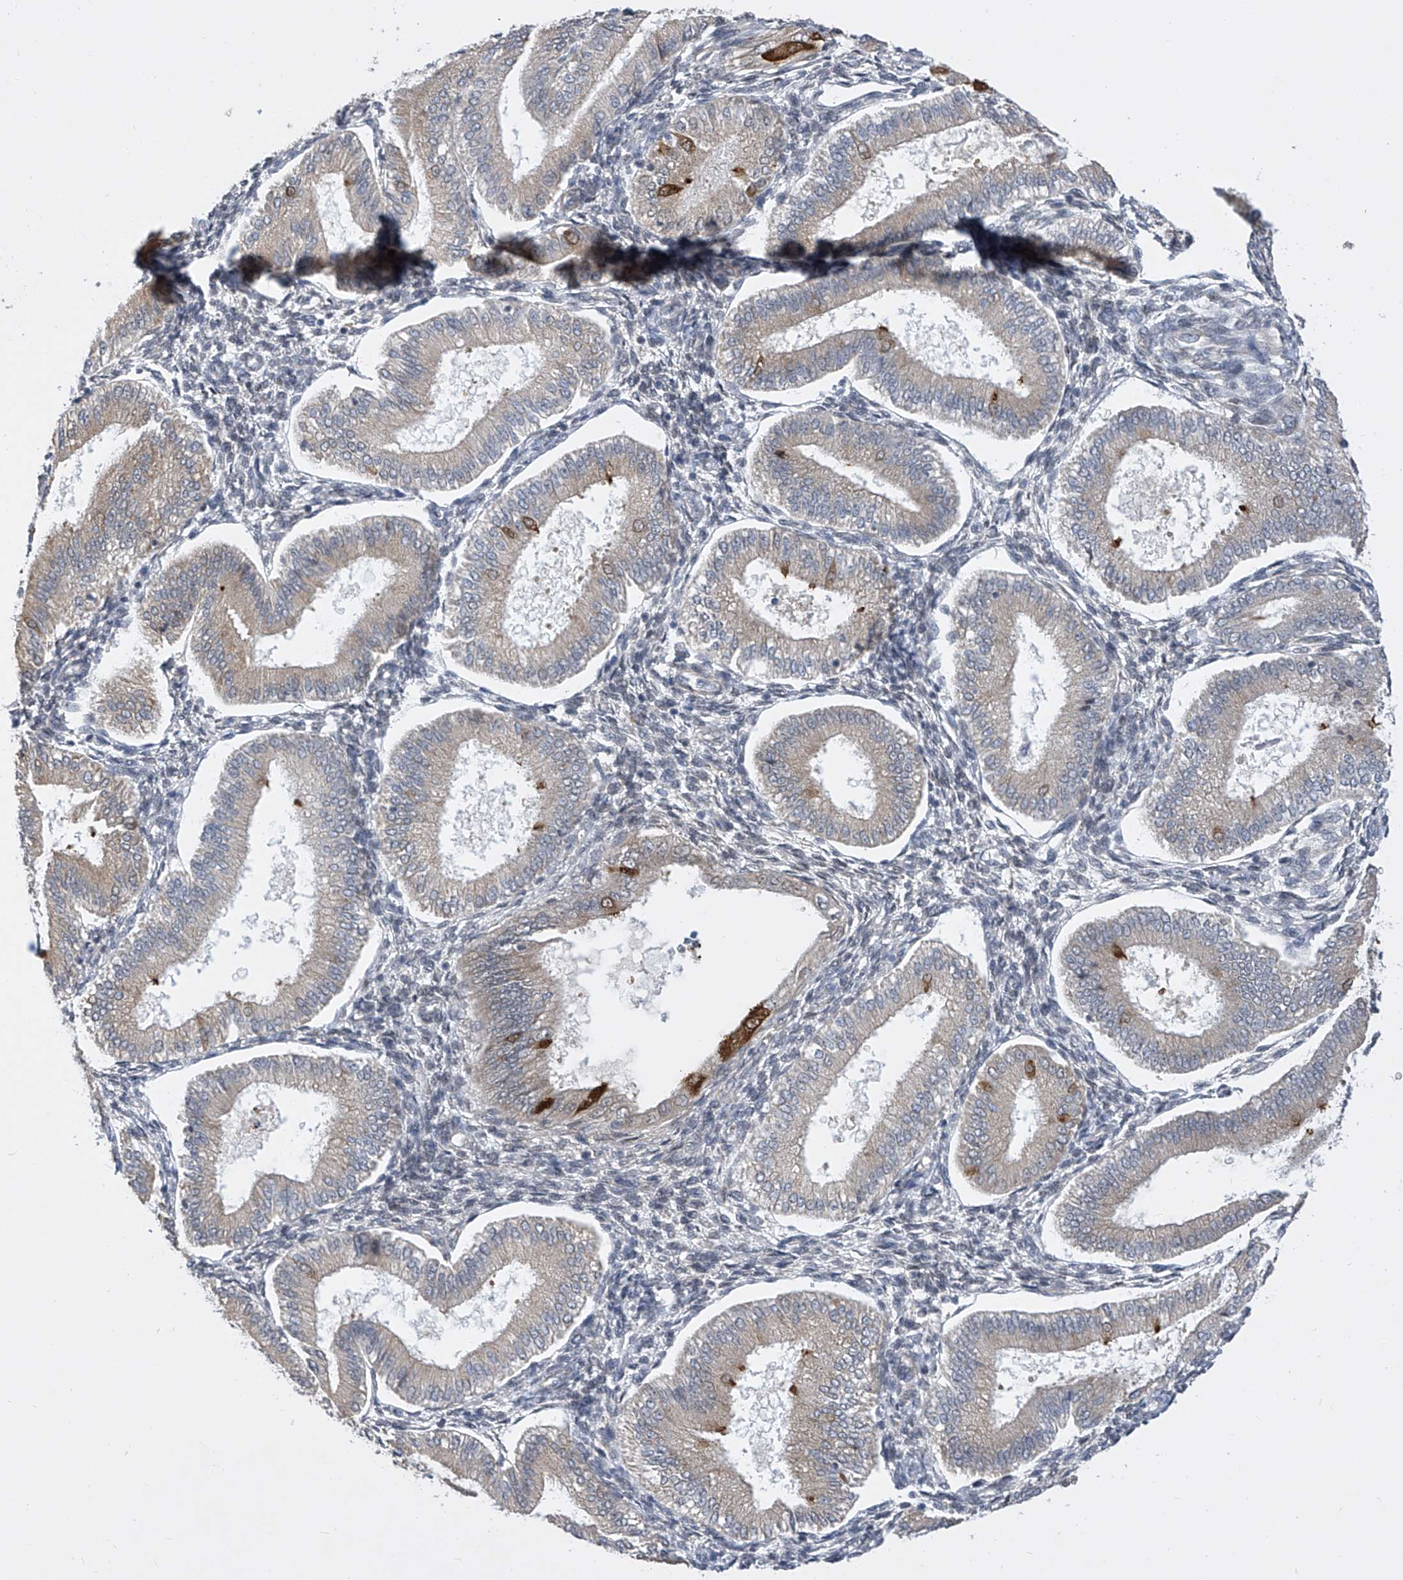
{"staining": {"intensity": "negative", "quantity": "none", "location": "none"}, "tissue": "endometrium", "cell_type": "Cells in endometrial stroma", "image_type": "normal", "snomed": [{"axis": "morphology", "description": "Normal tissue, NOS"}, {"axis": "topography", "description": "Endometrium"}], "caption": "The histopathology image demonstrates no staining of cells in endometrial stroma in unremarkable endometrium. The staining is performed using DAB (3,3'-diaminobenzidine) brown chromogen with nuclei counter-stained in using hematoxylin.", "gene": "CETN1", "patient": {"sex": "female", "age": 39}}